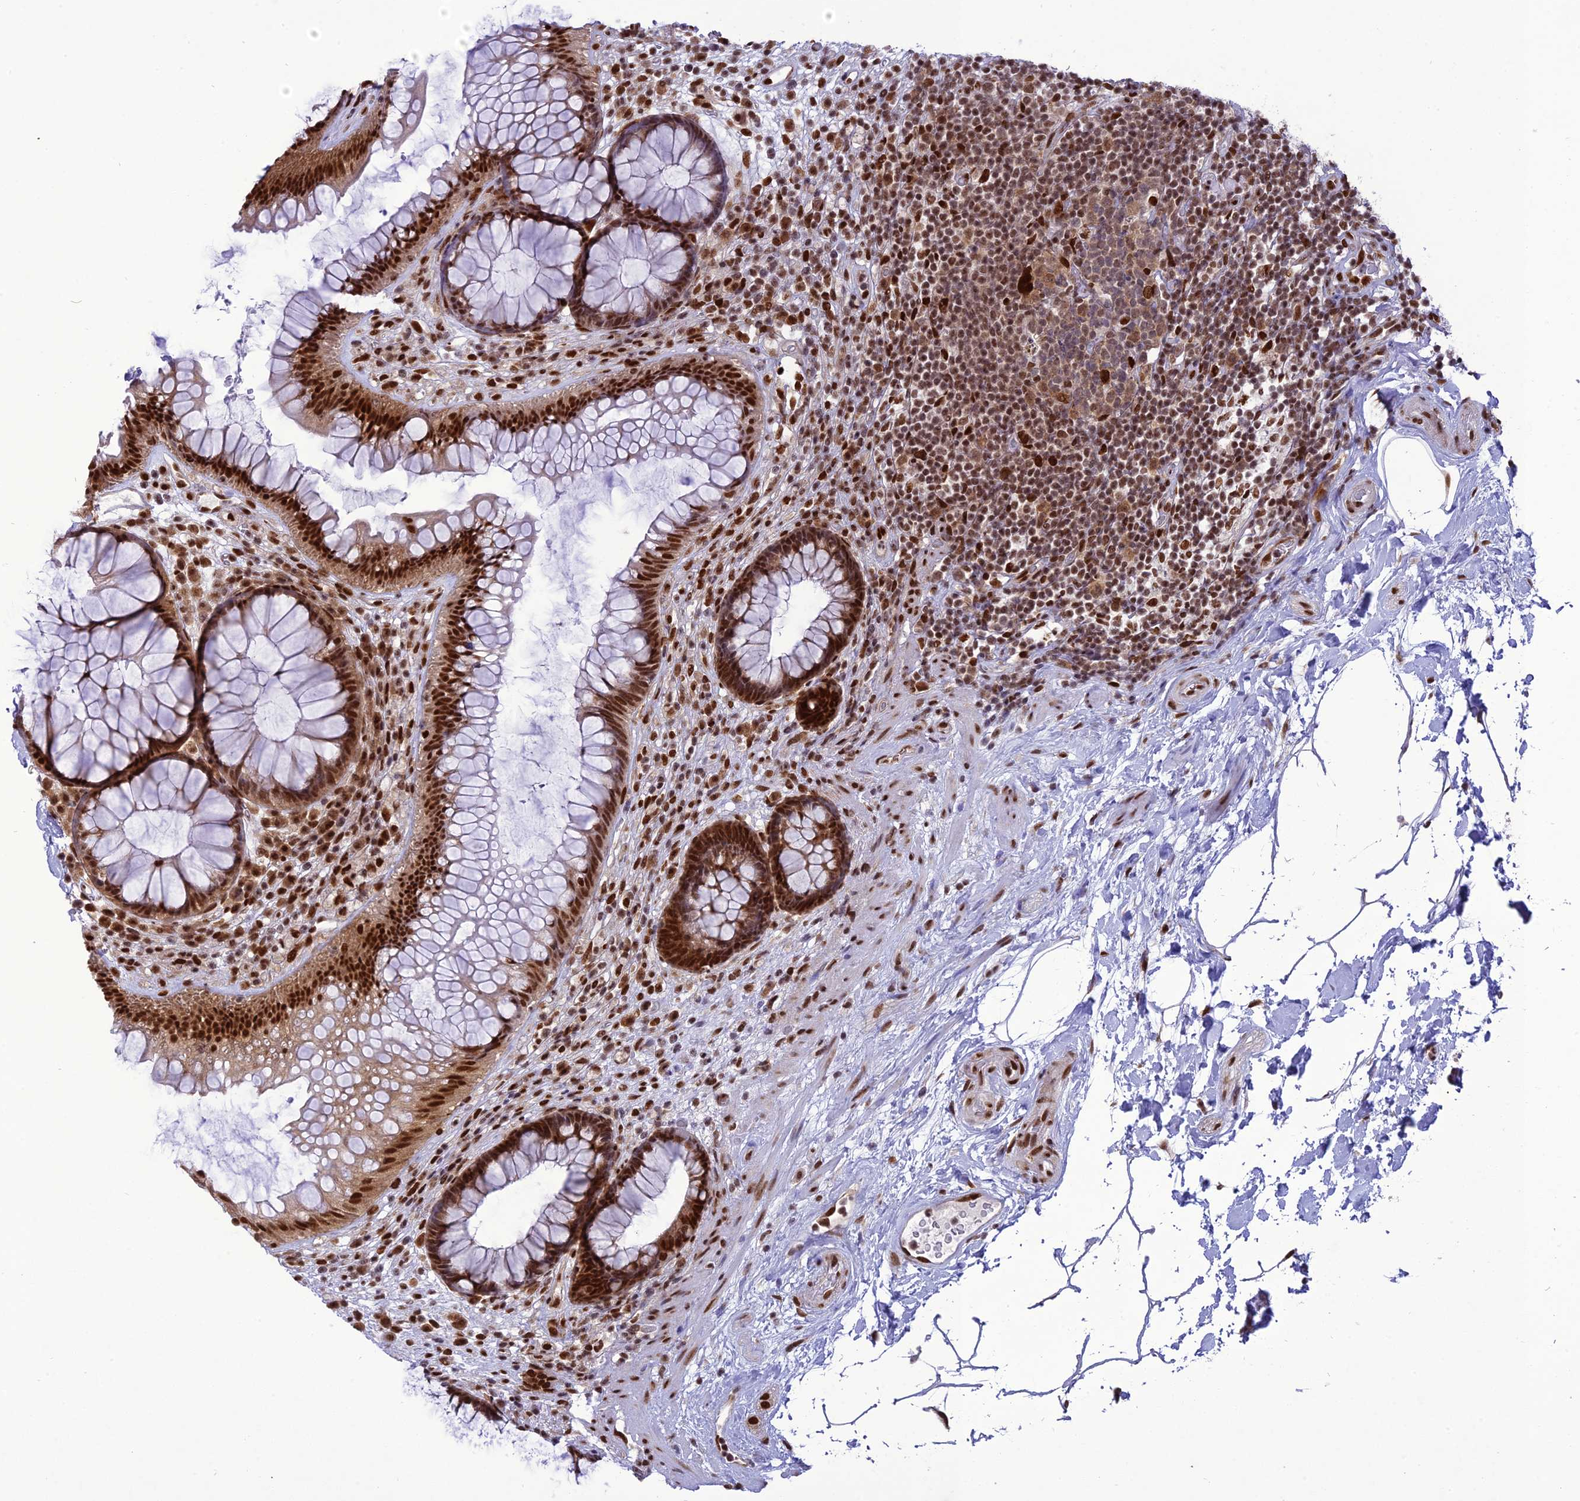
{"staining": {"intensity": "strong", "quantity": ">75%", "location": "nuclear"}, "tissue": "rectum", "cell_type": "Glandular cells", "image_type": "normal", "snomed": [{"axis": "morphology", "description": "Normal tissue, NOS"}, {"axis": "topography", "description": "Rectum"}], "caption": "Strong nuclear protein expression is present in about >75% of glandular cells in rectum. (DAB (3,3'-diaminobenzidine) = brown stain, brightfield microscopy at high magnification).", "gene": "DDX1", "patient": {"sex": "male", "age": 51}}